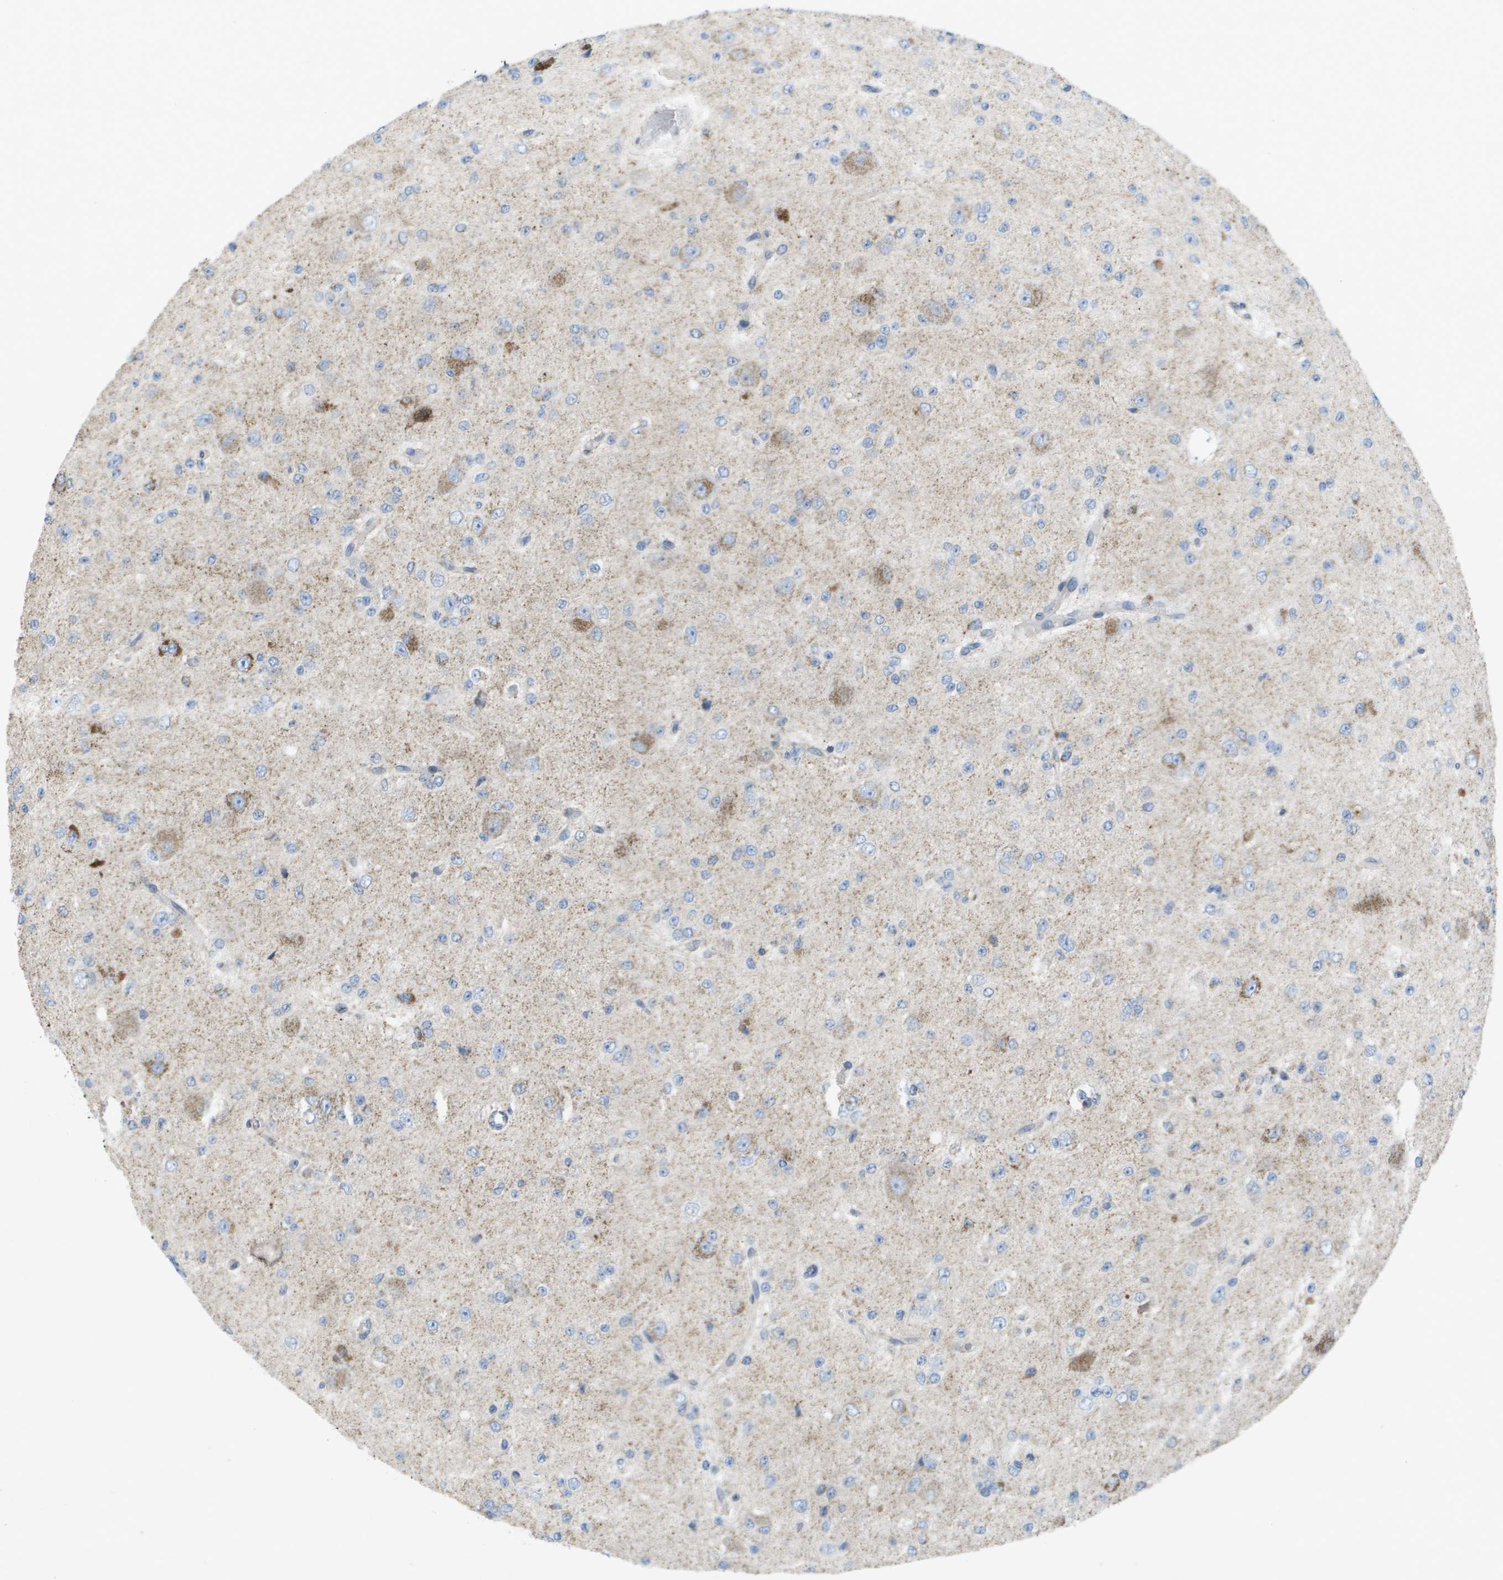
{"staining": {"intensity": "moderate", "quantity": "<25%", "location": "cytoplasmic/membranous"}, "tissue": "glioma", "cell_type": "Tumor cells", "image_type": "cancer", "snomed": [{"axis": "morphology", "description": "Glioma, malignant, High grade"}, {"axis": "topography", "description": "pancreas cauda"}], "caption": "The photomicrograph reveals staining of high-grade glioma (malignant), revealing moderate cytoplasmic/membranous protein staining (brown color) within tumor cells. The staining was performed using DAB (3,3'-diaminobenzidine), with brown indicating positive protein expression. Nuclei are stained blue with hematoxylin.", "gene": "TMEM223", "patient": {"sex": "male", "age": 60}}